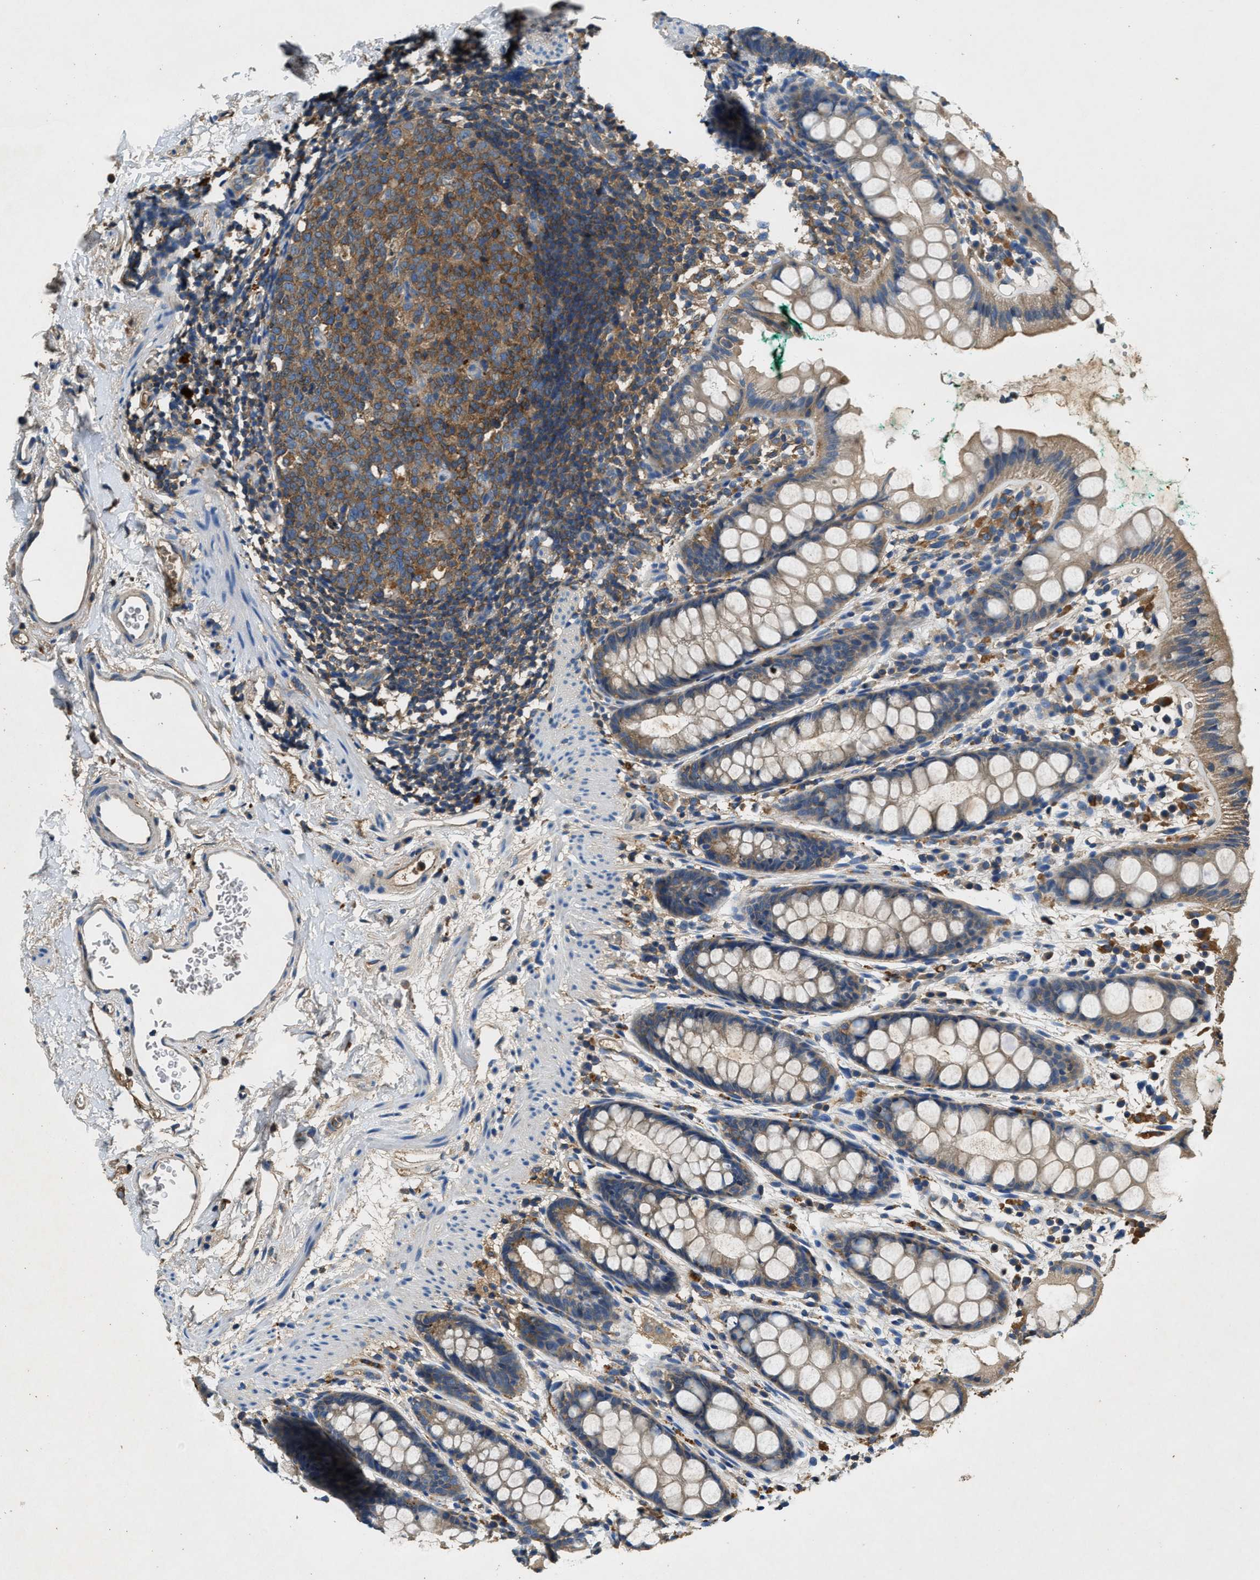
{"staining": {"intensity": "moderate", "quantity": "25%-75%", "location": "cytoplasmic/membranous"}, "tissue": "rectum", "cell_type": "Glandular cells", "image_type": "normal", "snomed": [{"axis": "morphology", "description": "Normal tissue, NOS"}, {"axis": "topography", "description": "Rectum"}], "caption": "A medium amount of moderate cytoplasmic/membranous staining is identified in approximately 25%-75% of glandular cells in unremarkable rectum. The staining was performed using DAB to visualize the protein expression in brown, while the nuclei were stained in blue with hematoxylin (Magnification: 20x).", "gene": "BLOC1S1", "patient": {"sex": "female", "age": 65}}